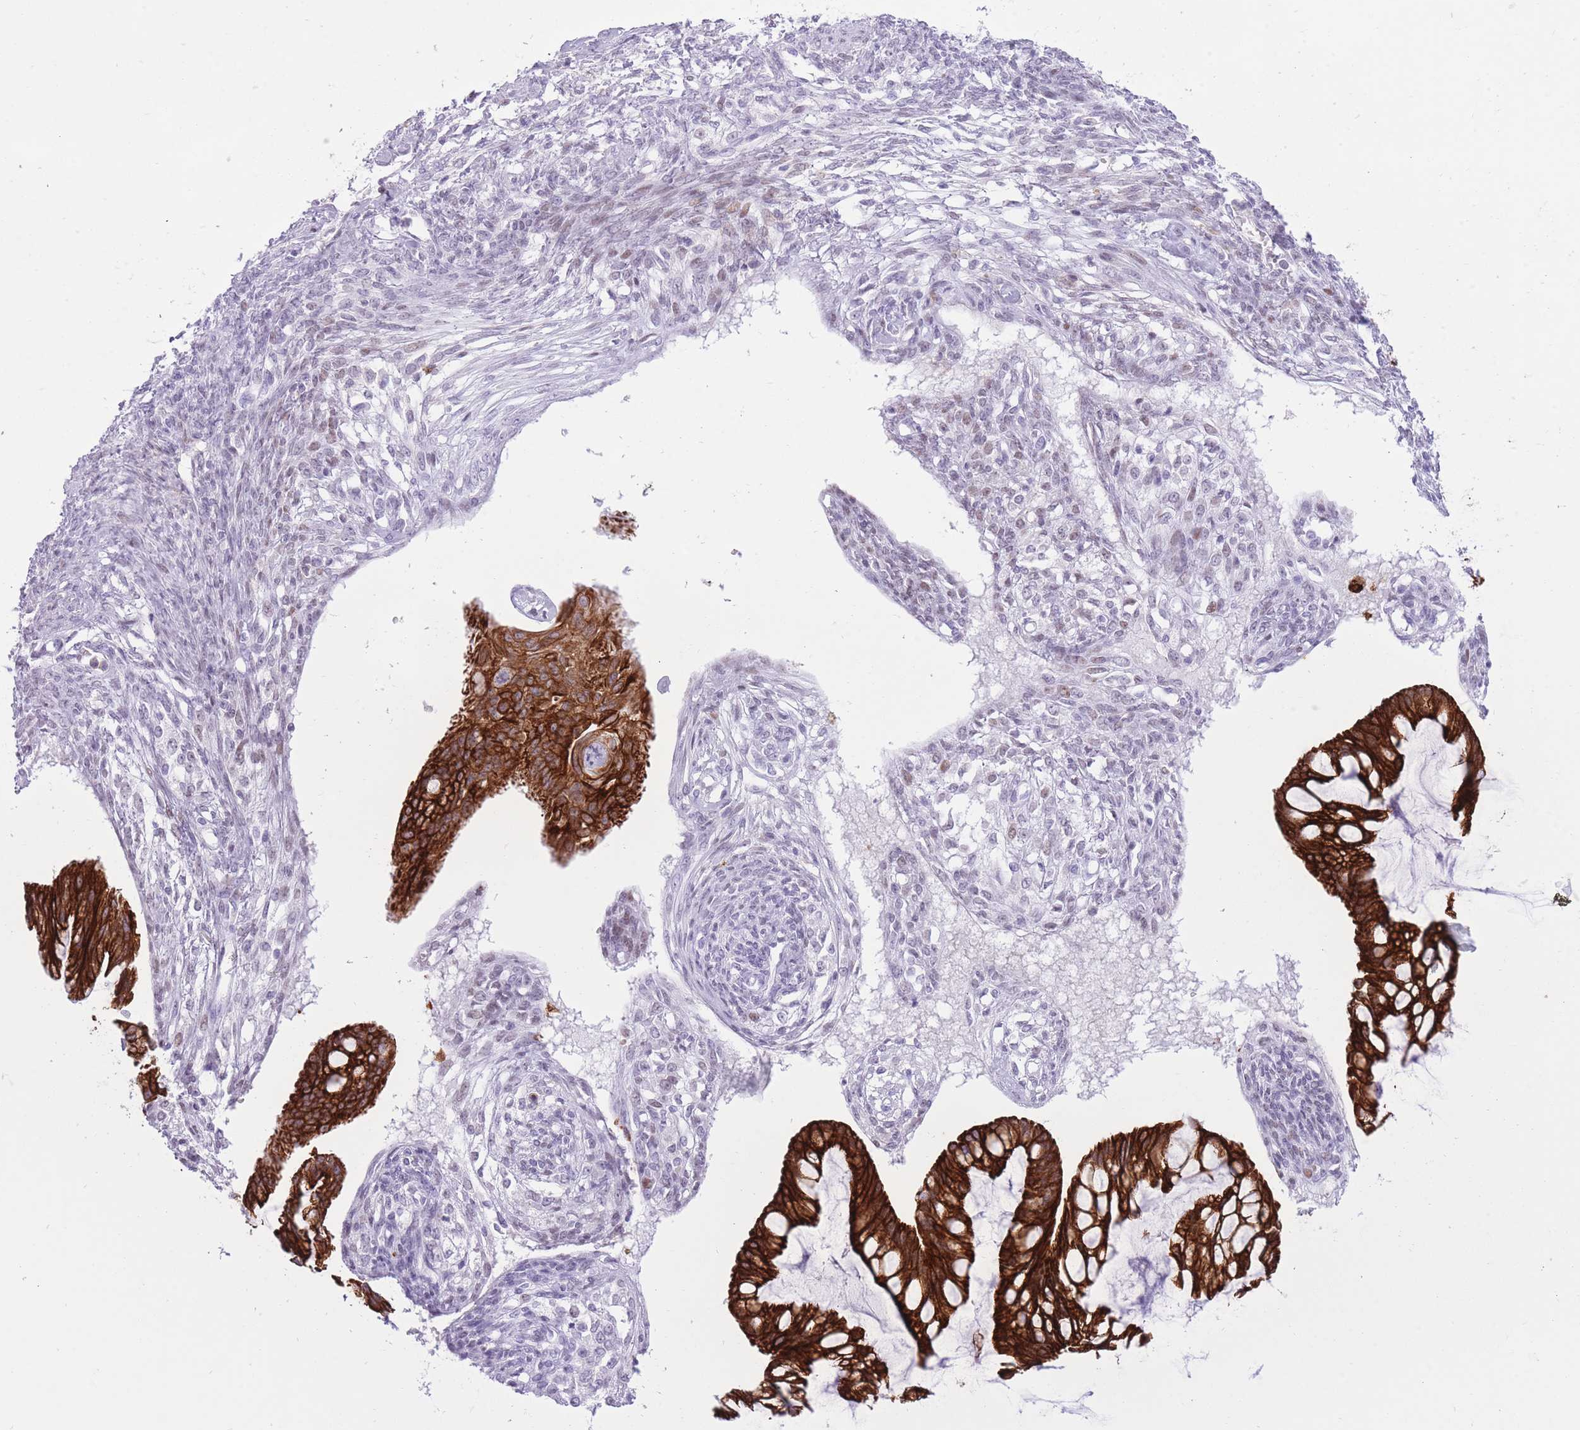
{"staining": {"intensity": "strong", "quantity": ">75%", "location": "cytoplasmic/membranous"}, "tissue": "ovarian cancer", "cell_type": "Tumor cells", "image_type": "cancer", "snomed": [{"axis": "morphology", "description": "Cystadenocarcinoma, mucinous, NOS"}, {"axis": "topography", "description": "Ovary"}], "caption": "About >75% of tumor cells in human ovarian cancer (mucinous cystadenocarcinoma) demonstrate strong cytoplasmic/membranous protein positivity as visualized by brown immunohistochemical staining.", "gene": "MEIS3", "patient": {"sex": "female", "age": 73}}